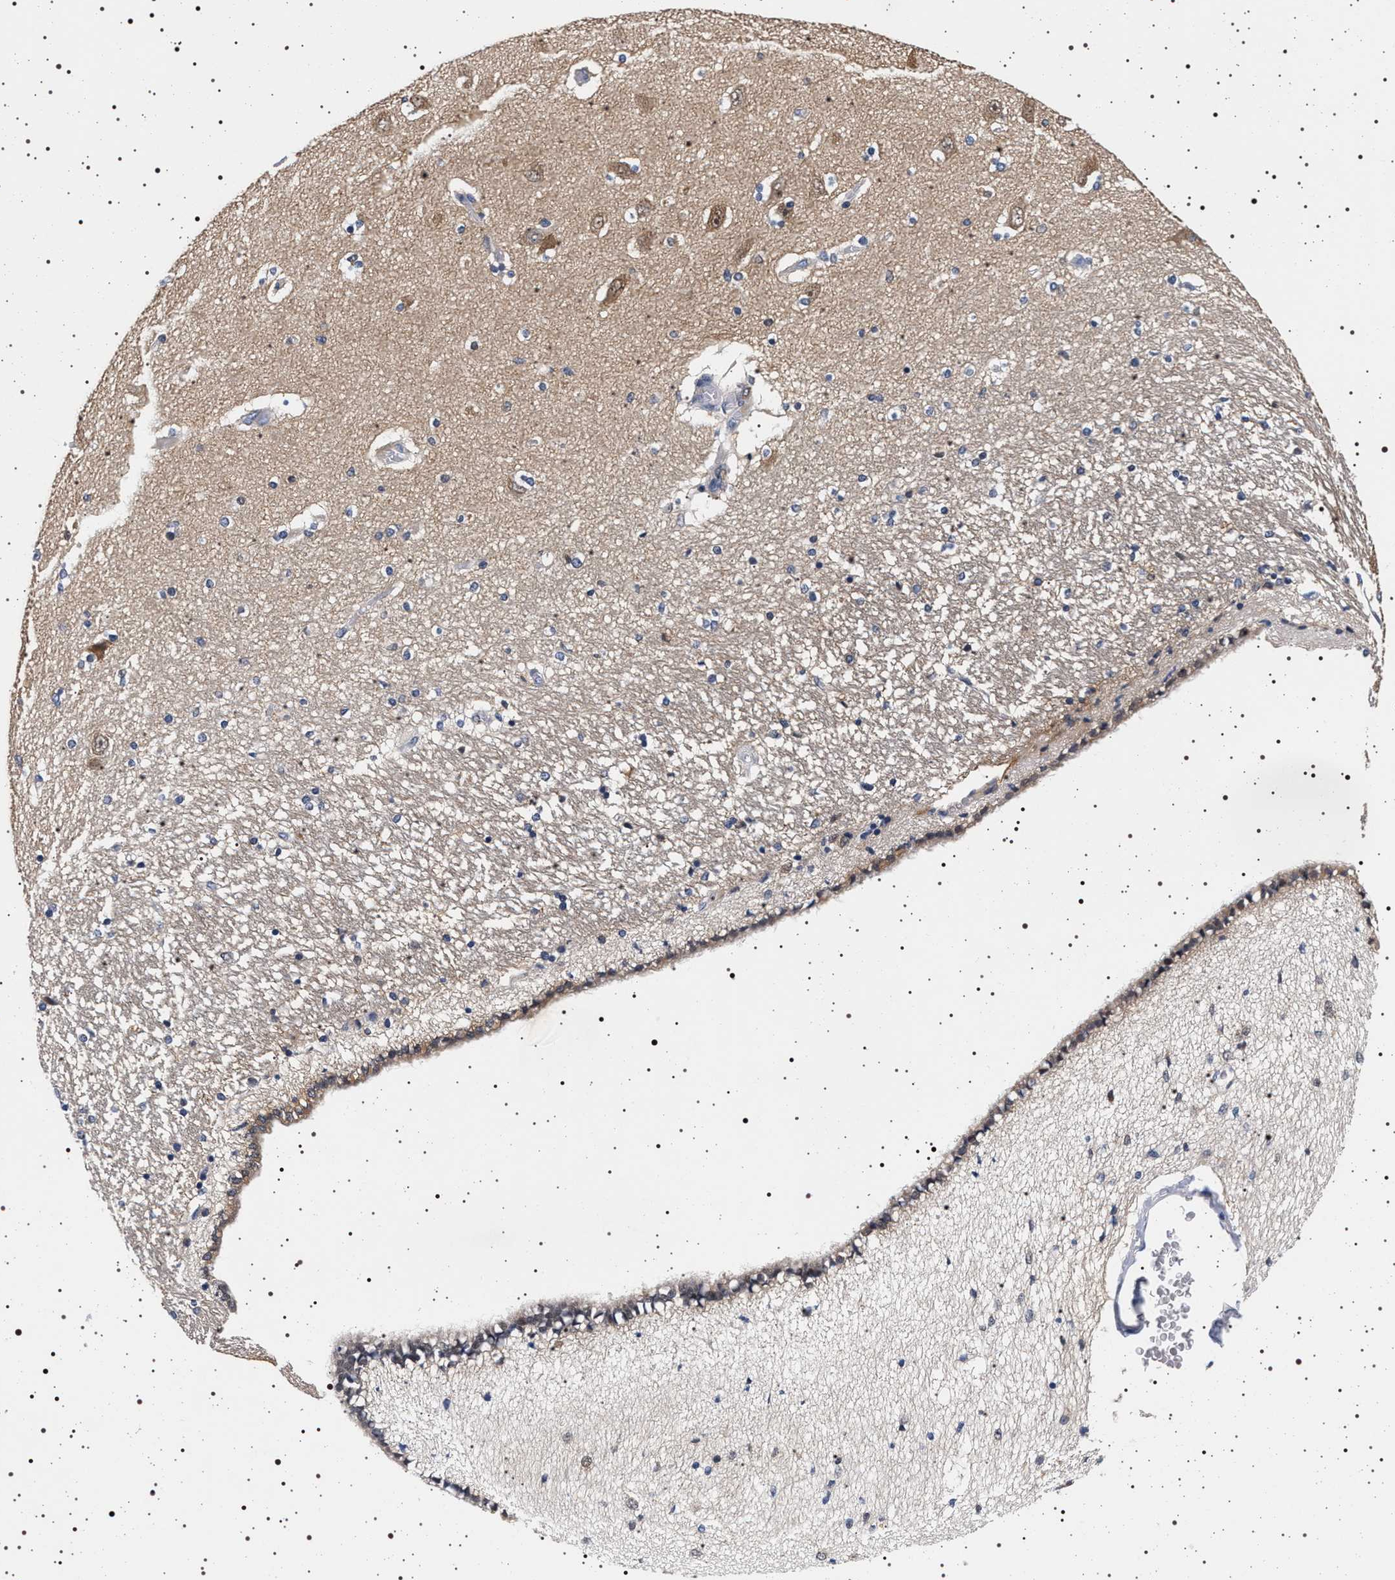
{"staining": {"intensity": "negative", "quantity": "none", "location": "none"}, "tissue": "hippocampus", "cell_type": "Glial cells", "image_type": "normal", "snomed": [{"axis": "morphology", "description": "Normal tissue, NOS"}, {"axis": "topography", "description": "Hippocampus"}], "caption": "This histopathology image is of benign hippocampus stained with immunohistochemistry (IHC) to label a protein in brown with the nuclei are counter-stained blue. There is no positivity in glial cells.", "gene": "MAPK10", "patient": {"sex": "female", "age": 54}}